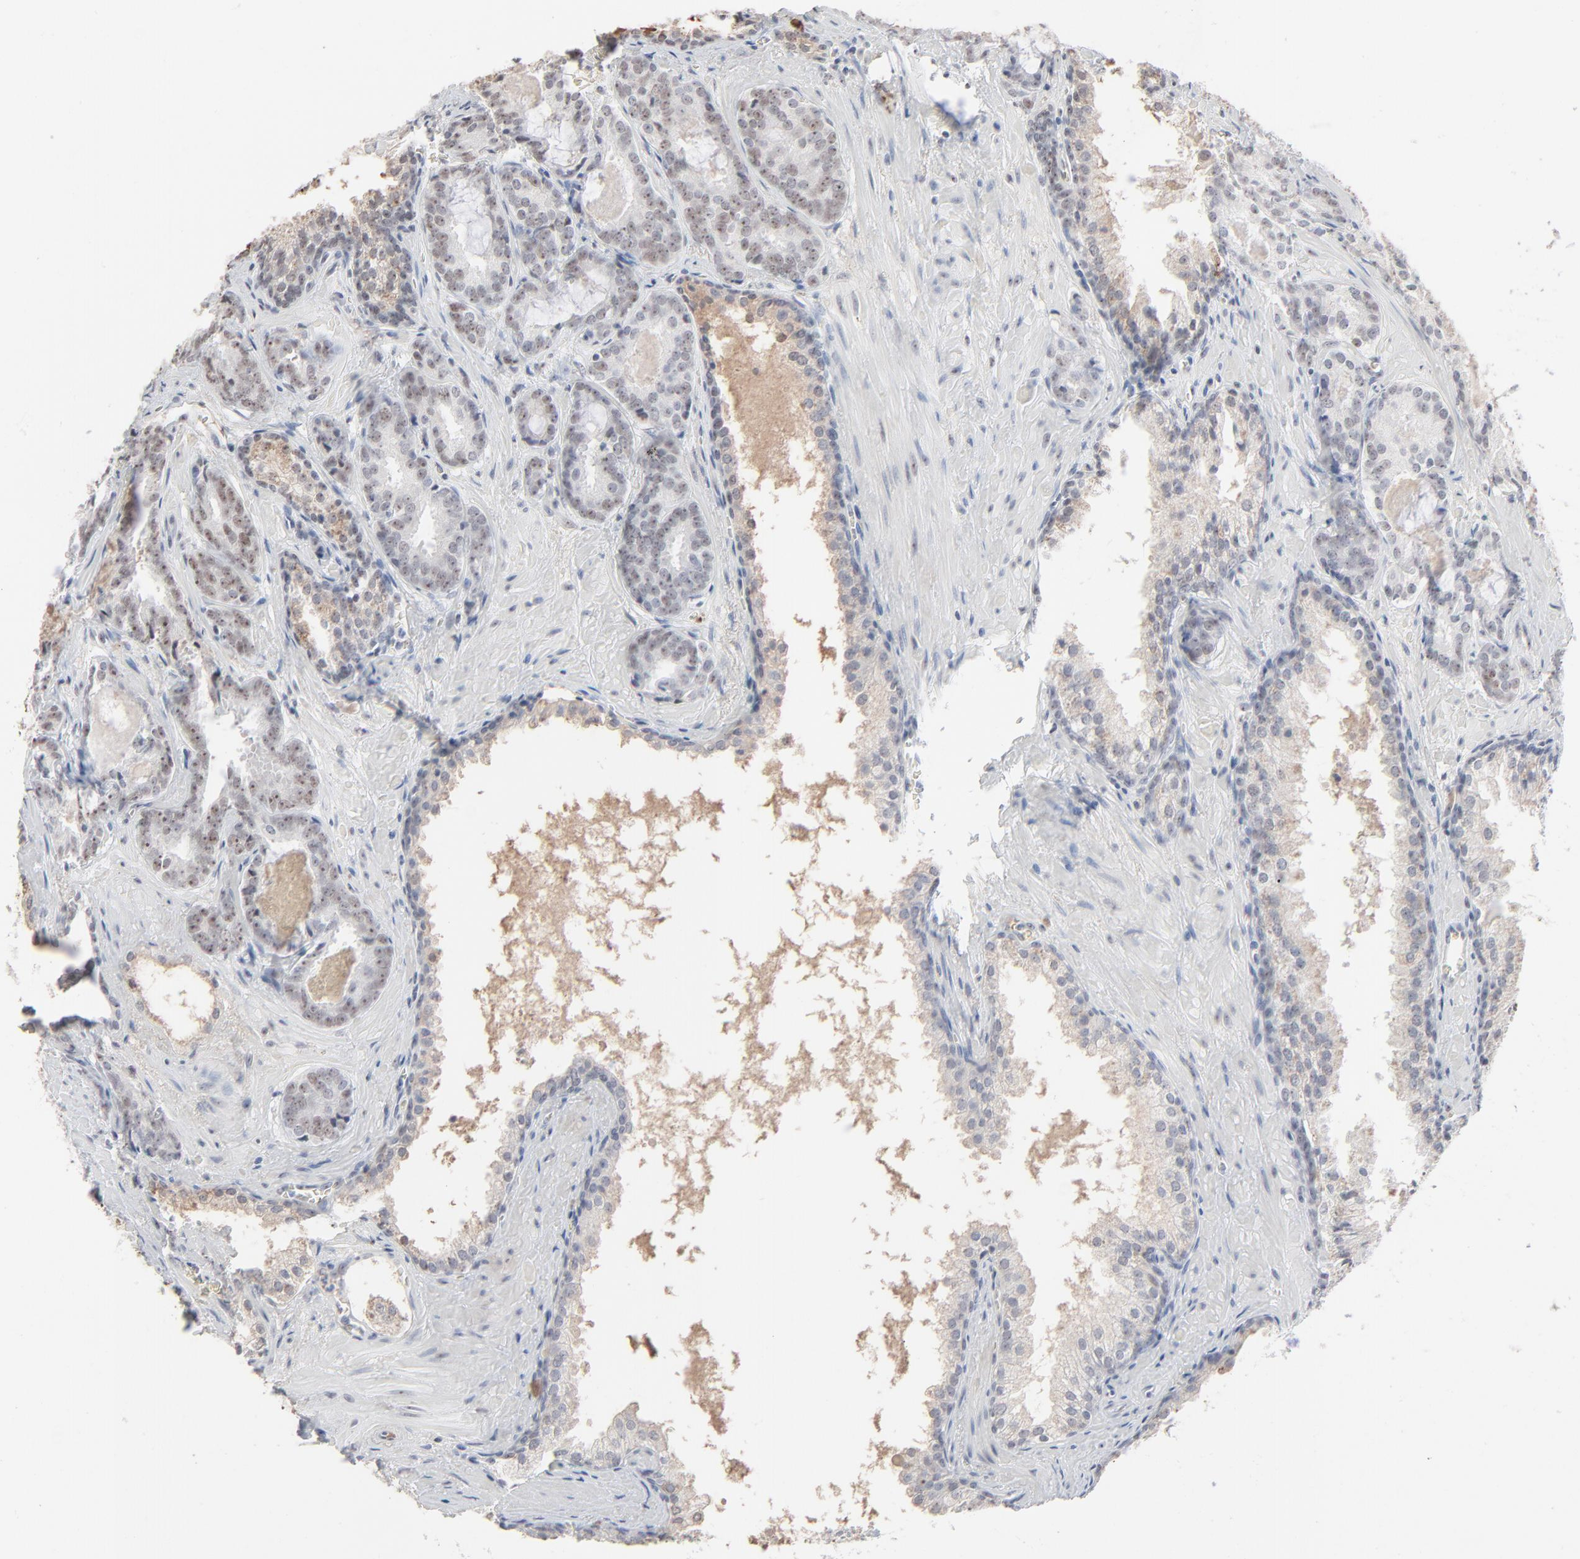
{"staining": {"intensity": "weak", "quantity": ">75%", "location": "nuclear"}, "tissue": "prostate cancer", "cell_type": "Tumor cells", "image_type": "cancer", "snomed": [{"axis": "morphology", "description": "Adenocarcinoma, Medium grade"}, {"axis": "topography", "description": "Prostate"}], "caption": "Protein staining reveals weak nuclear staining in approximately >75% of tumor cells in prostate adenocarcinoma (medium-grade).", "gene": "MPHOSPH6", "patient": {"sex": "male", "age": 64}}